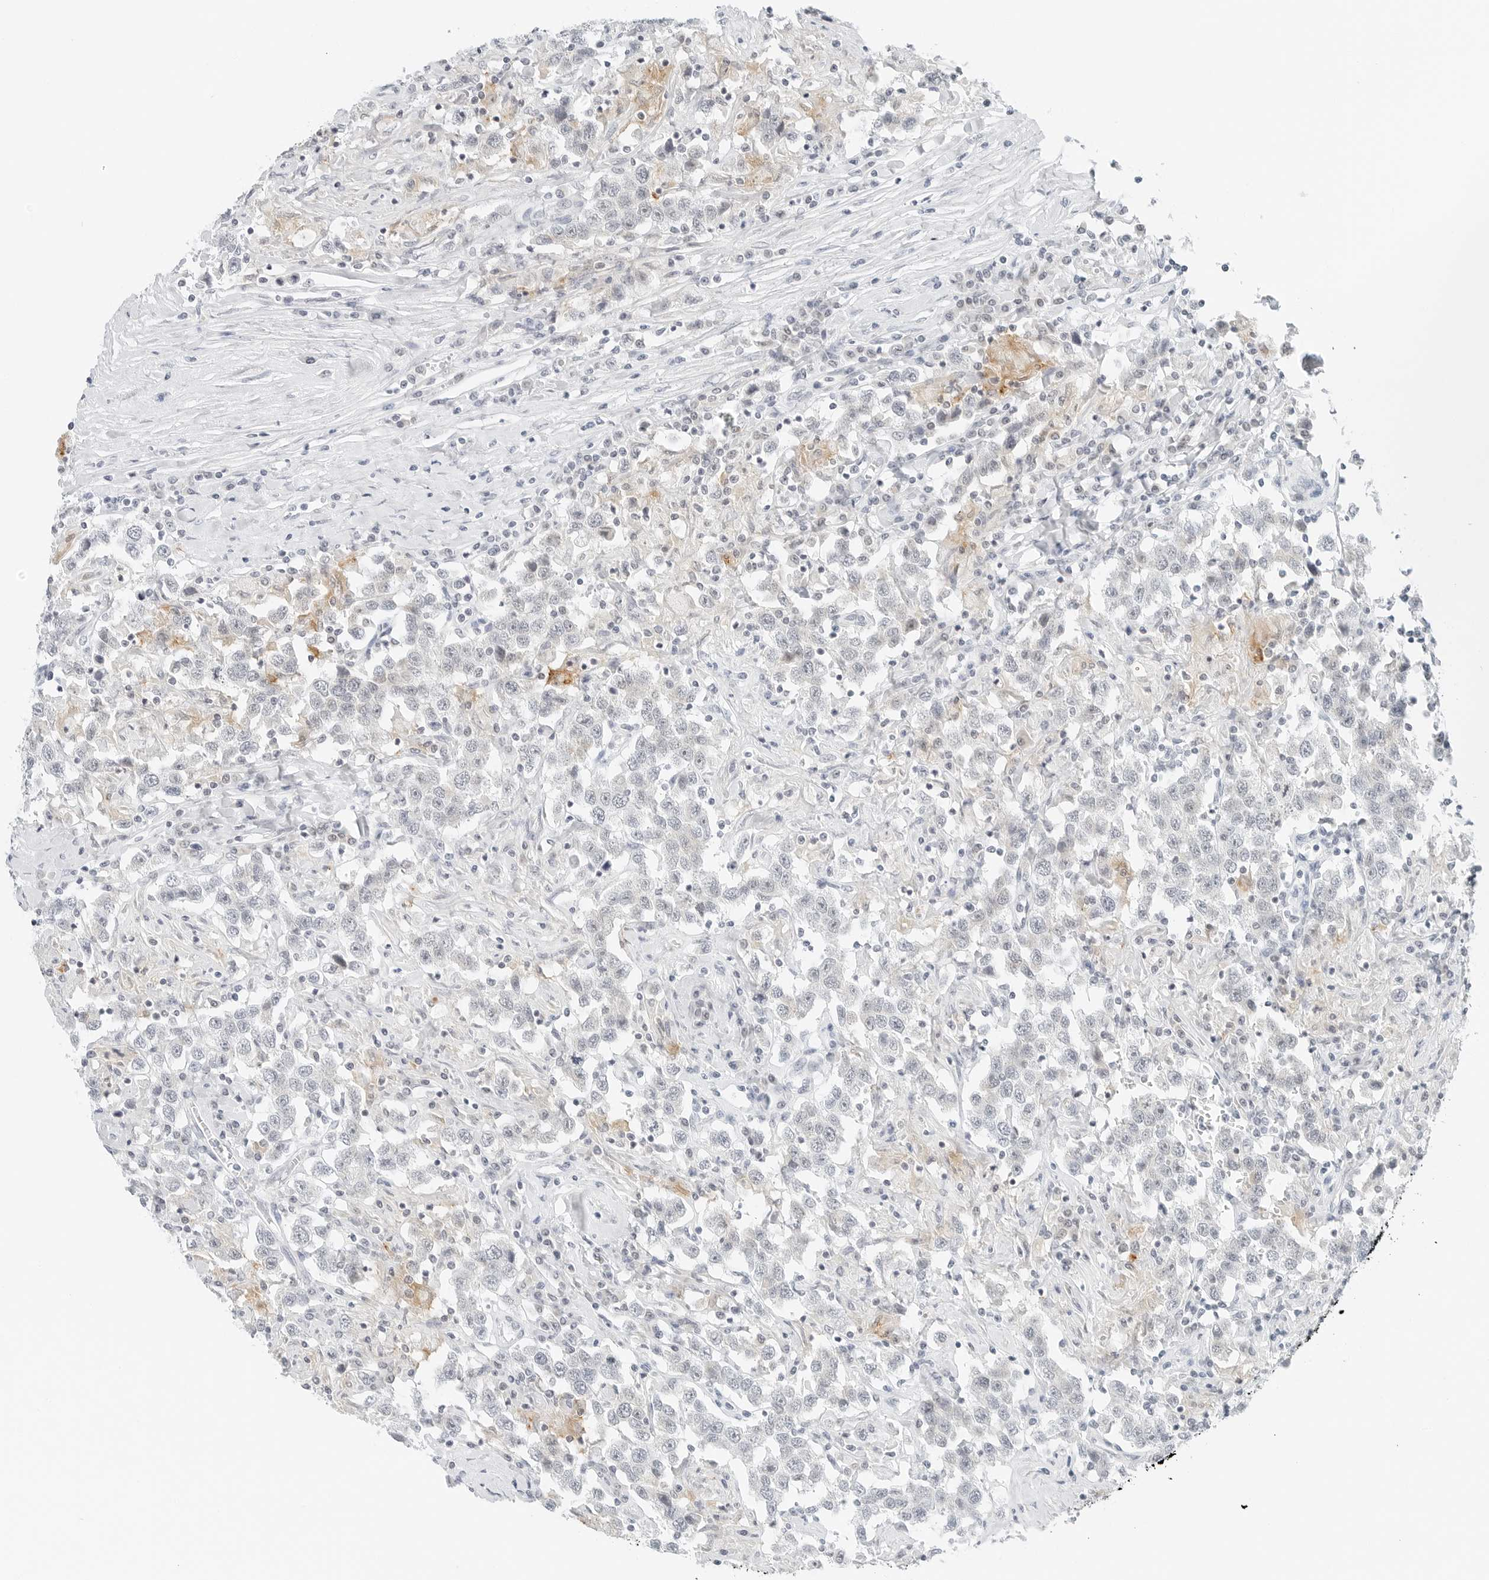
{"staining": {"intensity": "weak", "quantity": "<25%", "location": "cytoplasmic/membranous"}, "tissue": "testis cancer", "cell_type": "Tumor cells", "image_type": "cancer", "snomed": [{"axis": "morphology", "description": "Seminoma, NOS"}, {"axis": "topography", "description": "Testis"}], "caption": "IHC image of human testis seminoma stained for a protein (brown), which shows no expression in tumor cells.", "gene": "CCSAP", "patient": {"sex": "male", "age": 41}}